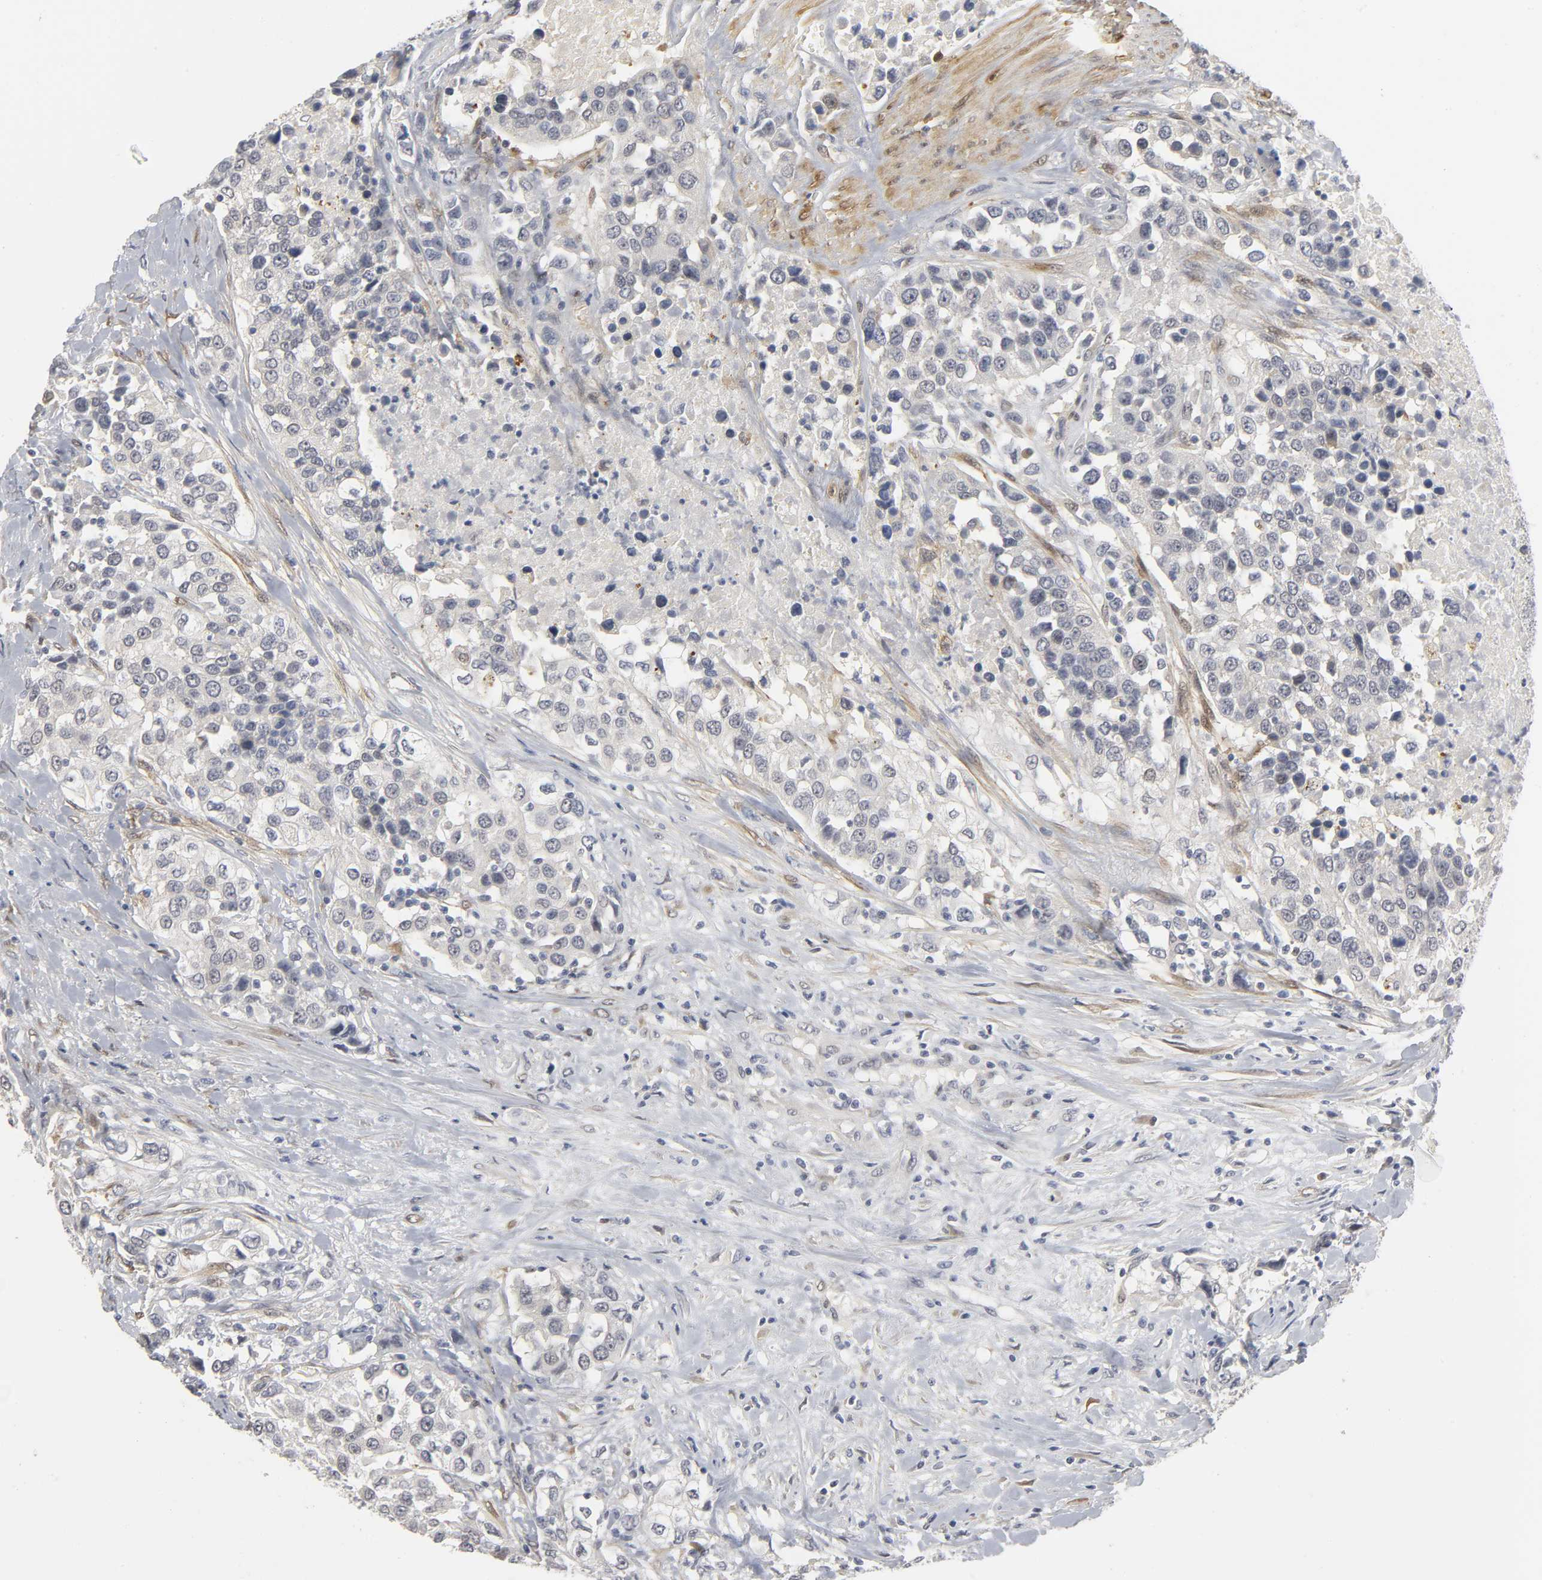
{"staining": {"intensity": "weak", "quantity": "<25%", "location": "cytoplasmic/membranous,nuclear"}, "tissue": "urothelial cancer", "cell_type": "Tumor cells", "image_type": "cancer", "snomed": [{"axis": "morphology", "description": "Urothelial carcinoma, High grade"}, {"axis": "topography", "description": "Urinary bladder"}], "caption": "A high-resolution image shows IHC staining of urothelial carcinoma (high-grade), which reveals no significant expression in tumor cells. (Immunohistochemistry (ihc), brightfield microscopy, high magnification).", "gene": "PDLIM3", "patient": {"sex": "female", "age": 80}}